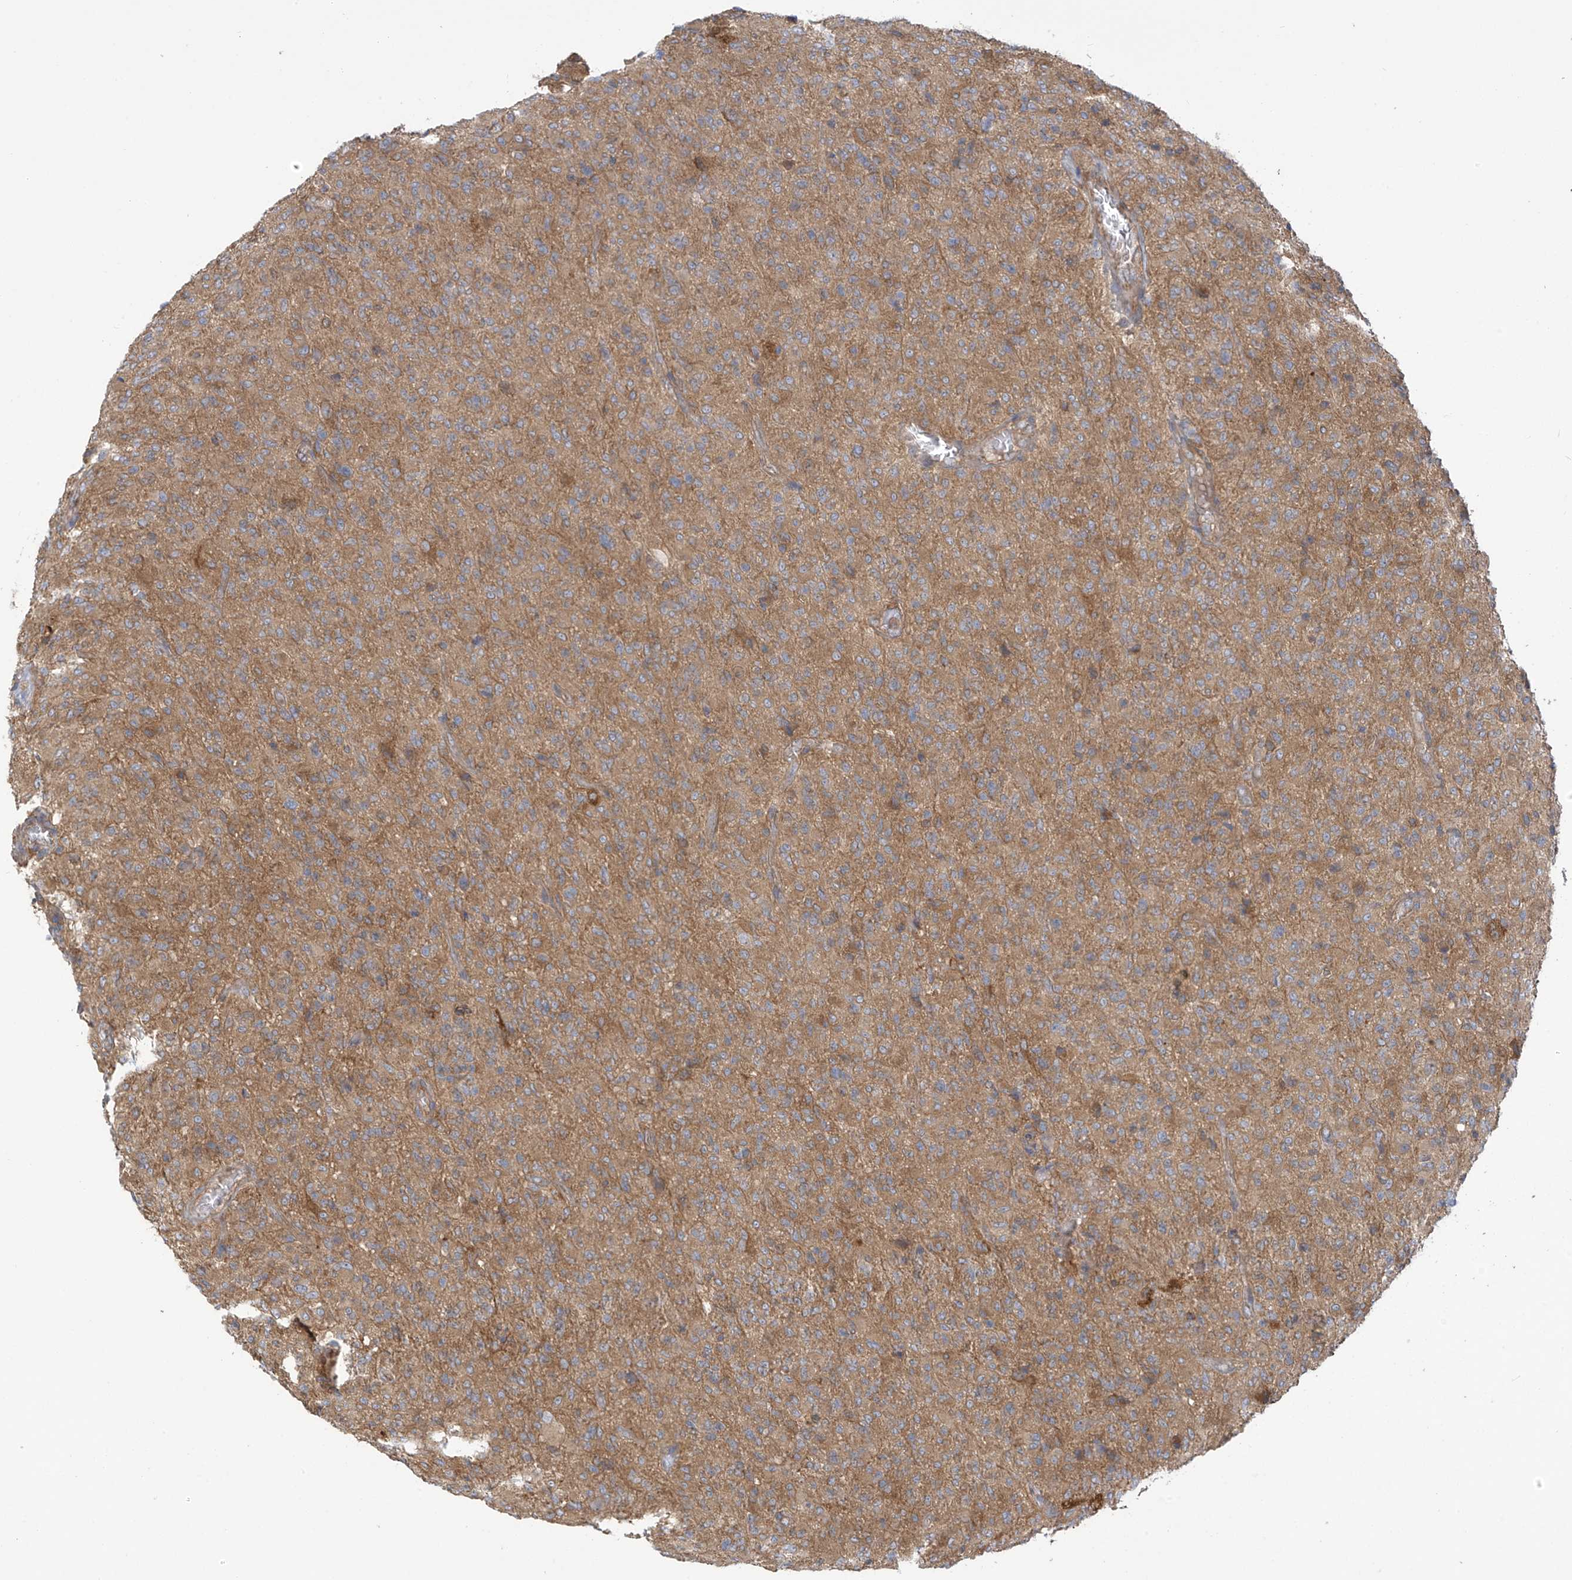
{"staining": {"intensity": "moderate", "quantity": ">75%", "location": "cytoplasmic/membranous"}, "tissue": "glioma", "cell_type": "Tumor cells", "image_type": "cancer", "snomed": [{"axis": "morphology", "description": "Glioma, malignant, High grade"}, {"axis": "topography", "description": "Brain"}], "caption": "Moderate cytoplasmic/membranous protein positivity is seen in about >75% of tumor cells in malignant glioma (high-grade).", "gene": "ADI1", "patient": {"sex": "female", "age": 57}}